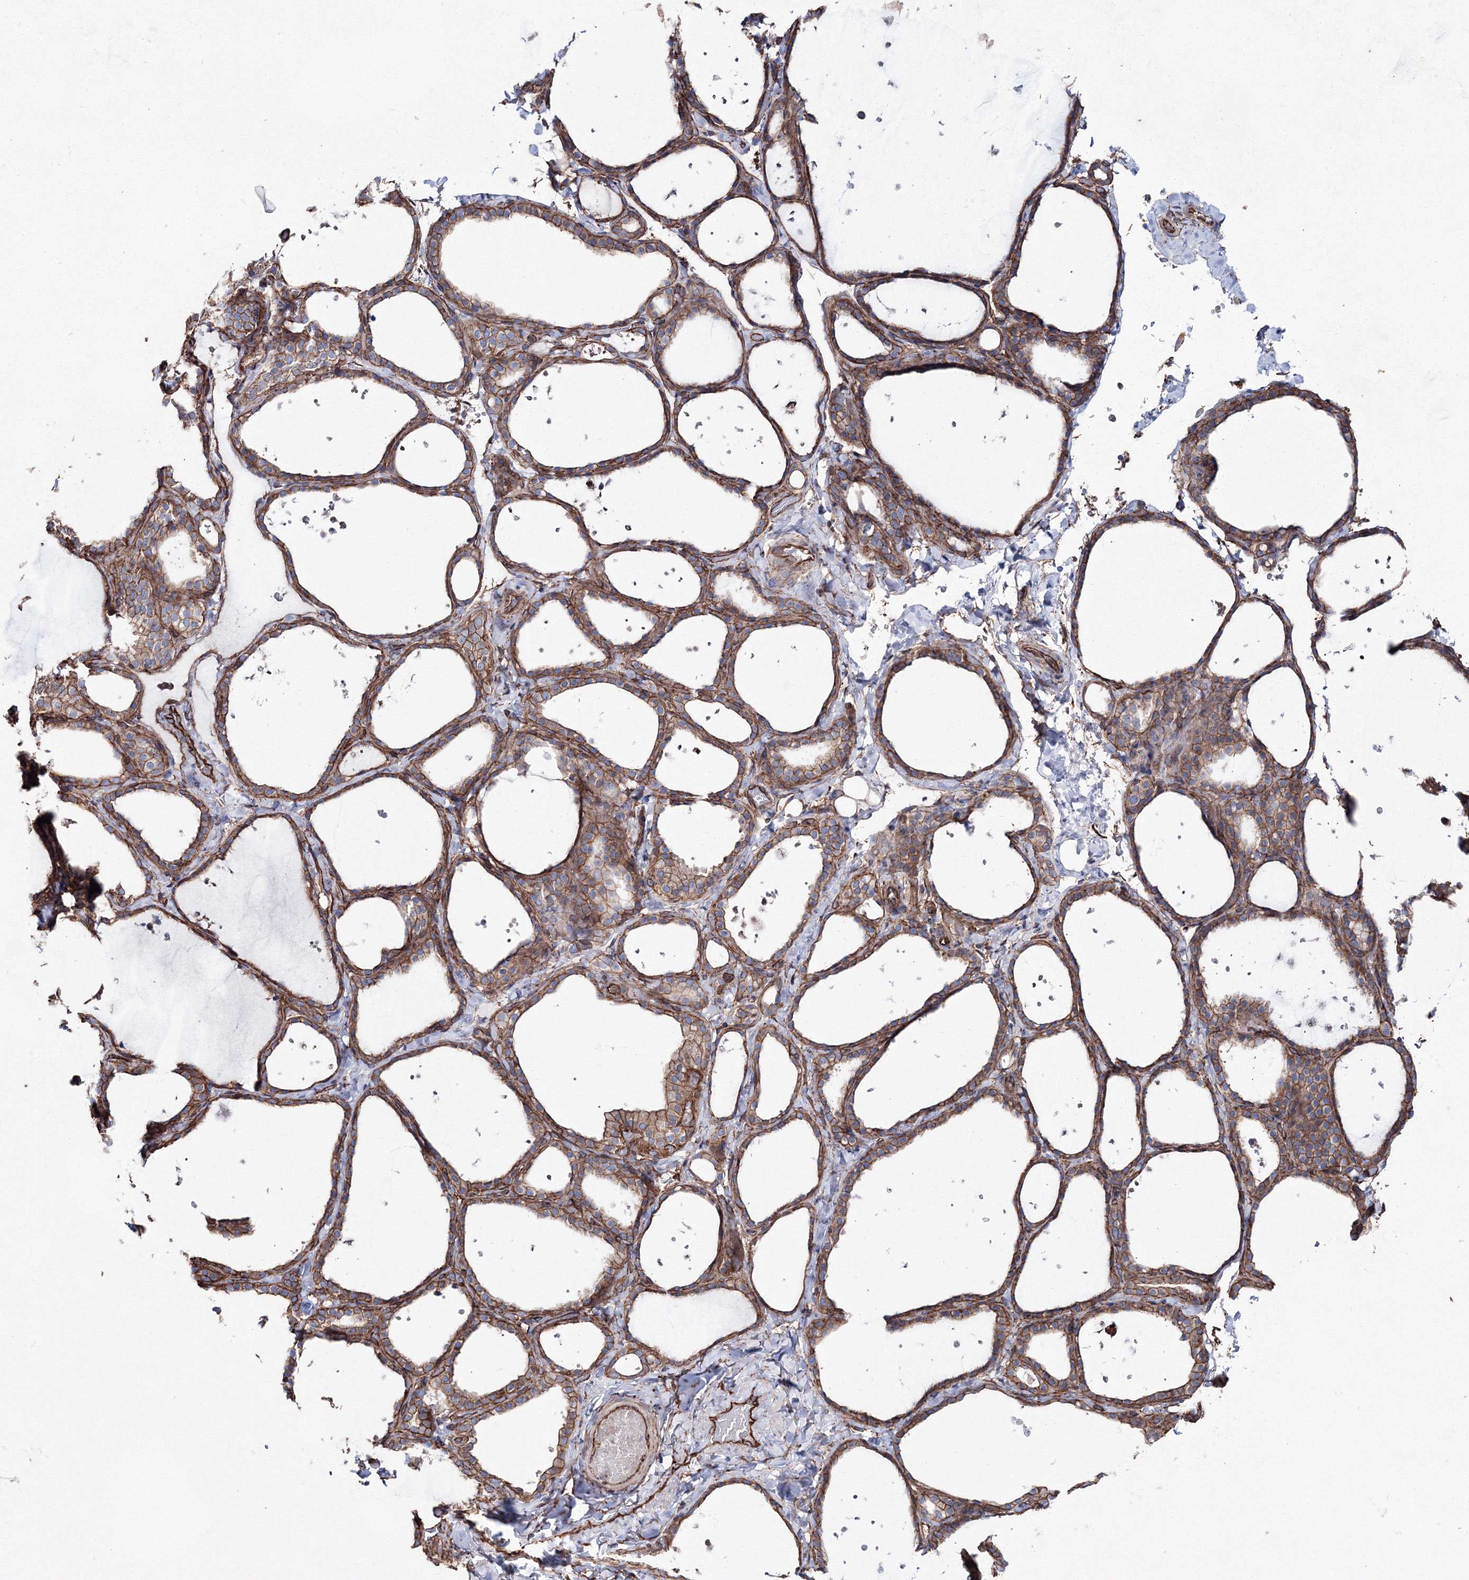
{"staining": {"intensity": "moderate", "quantity": ">75%", "location": "cytoplasmic/membranous"}, "tissue": "thyroid gland", "cell_type": "Glandular cells", "image_type": "normal", "snomed": [{"axis": "morphology", "description": "Normal tissue, NOS"}, {"axis": "topography", "description": "Thyroid gland"}], "caption": "Brown immunohistochemical staining in normal human thyroid gland reveals moderate cytoplasmic/membranous expression in approximately >75% of glandular cells. (DAB = brown stain, brightfield microscopy at high magnification).", "gene": "ANKRD37", "patient": {"sex": "female", "age": 44}}